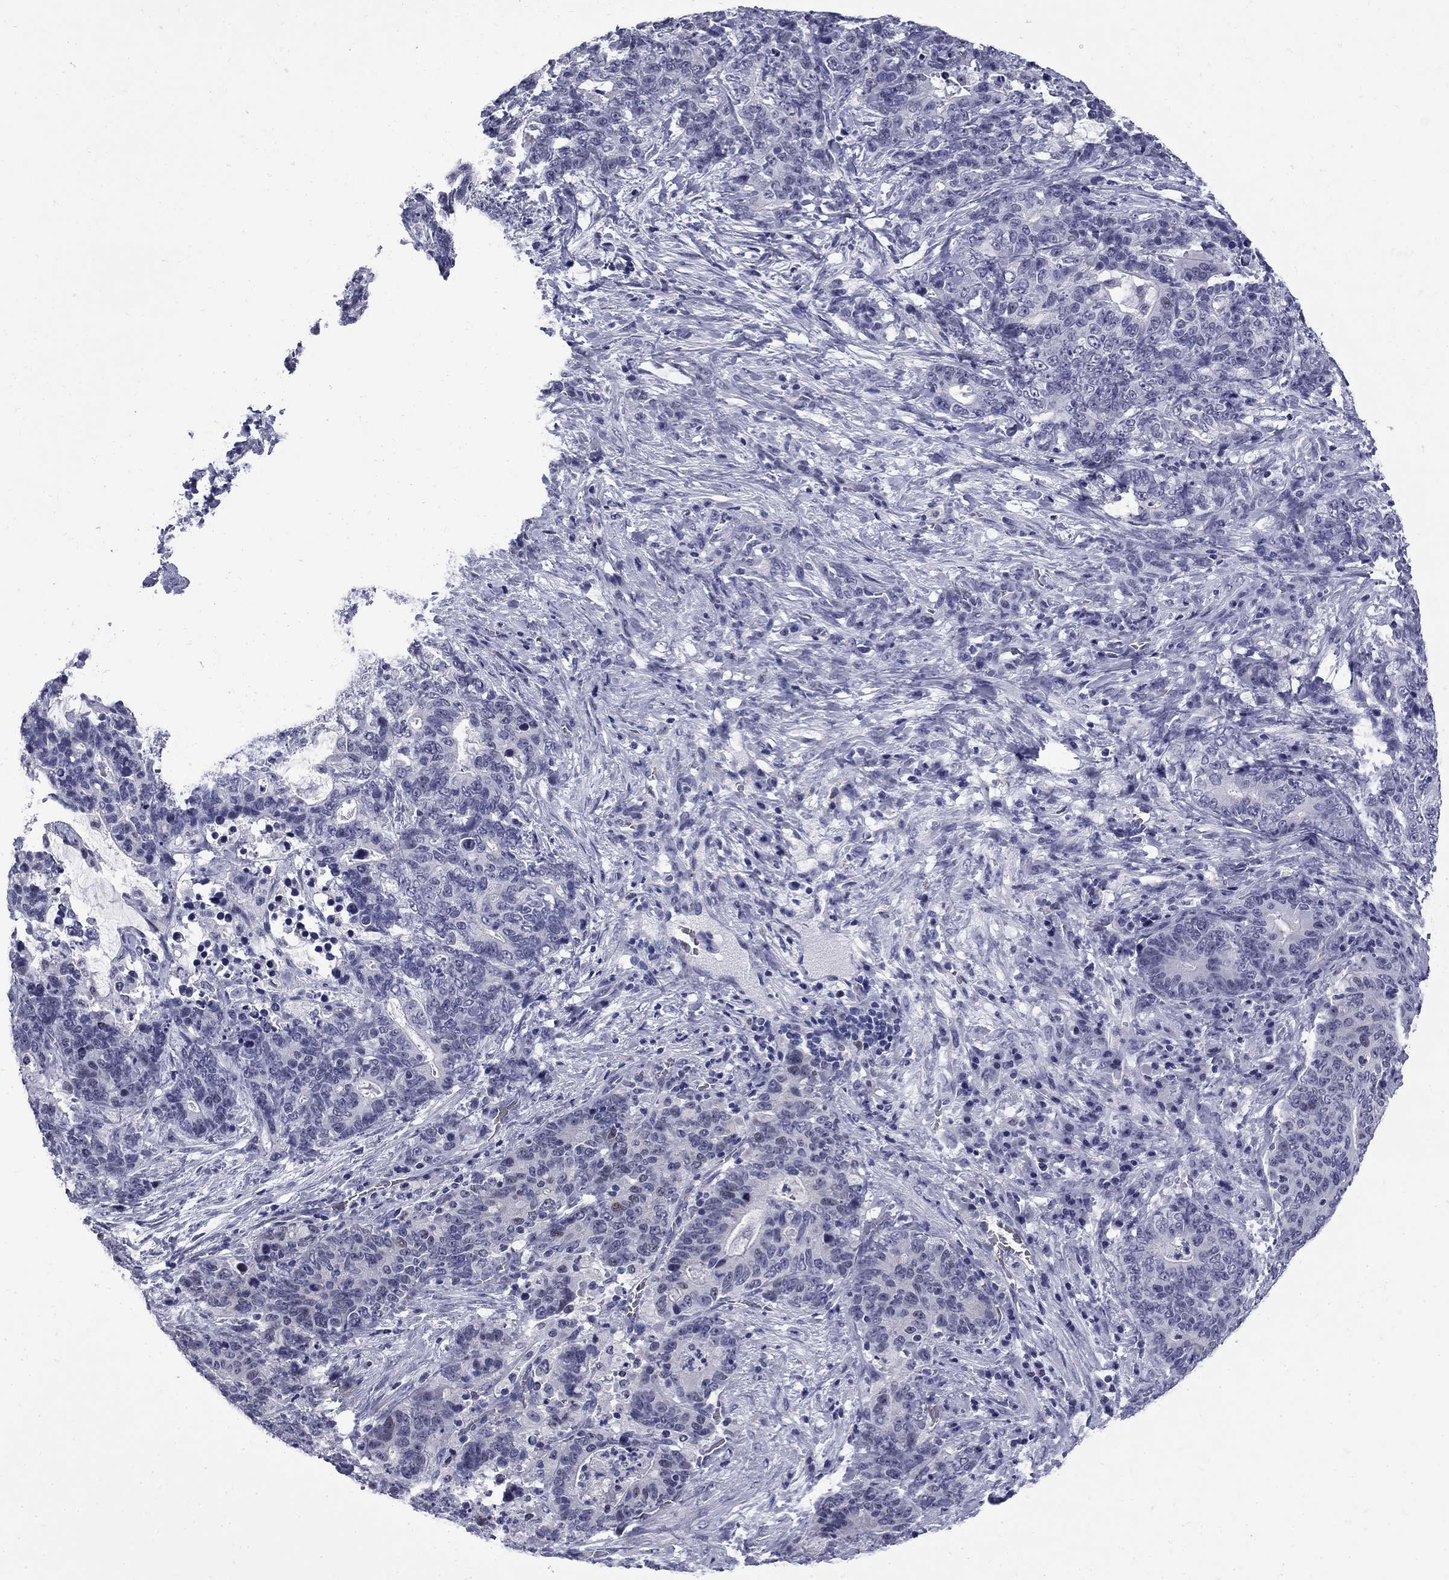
{"staining": {"intensity": "negative", "quantity": "none", "location": "none"}, "tissue": "stomach cancer", "cell_type": "Tumor cells", "image_type": "cancer", "snomed": [{"axis": "morphology", "description": "Normal tissue, NOS"}, {"axis": "morphology", "description": "Adenocarcinoma, NOS"}, {"axis": "topography", "description": "Stomach"}], "caption": "The micrograph reveals no significant staining in tumor cells of adenocarcinoma (stomach). Brightfield microscopy of IHC stained with DAB (3,3'-diaminobenzidine) (brown) and hematoxylin (blue), captured at high magnification.", "gene": "MGARP", "patient": {"sex": "female", "age": 64}}